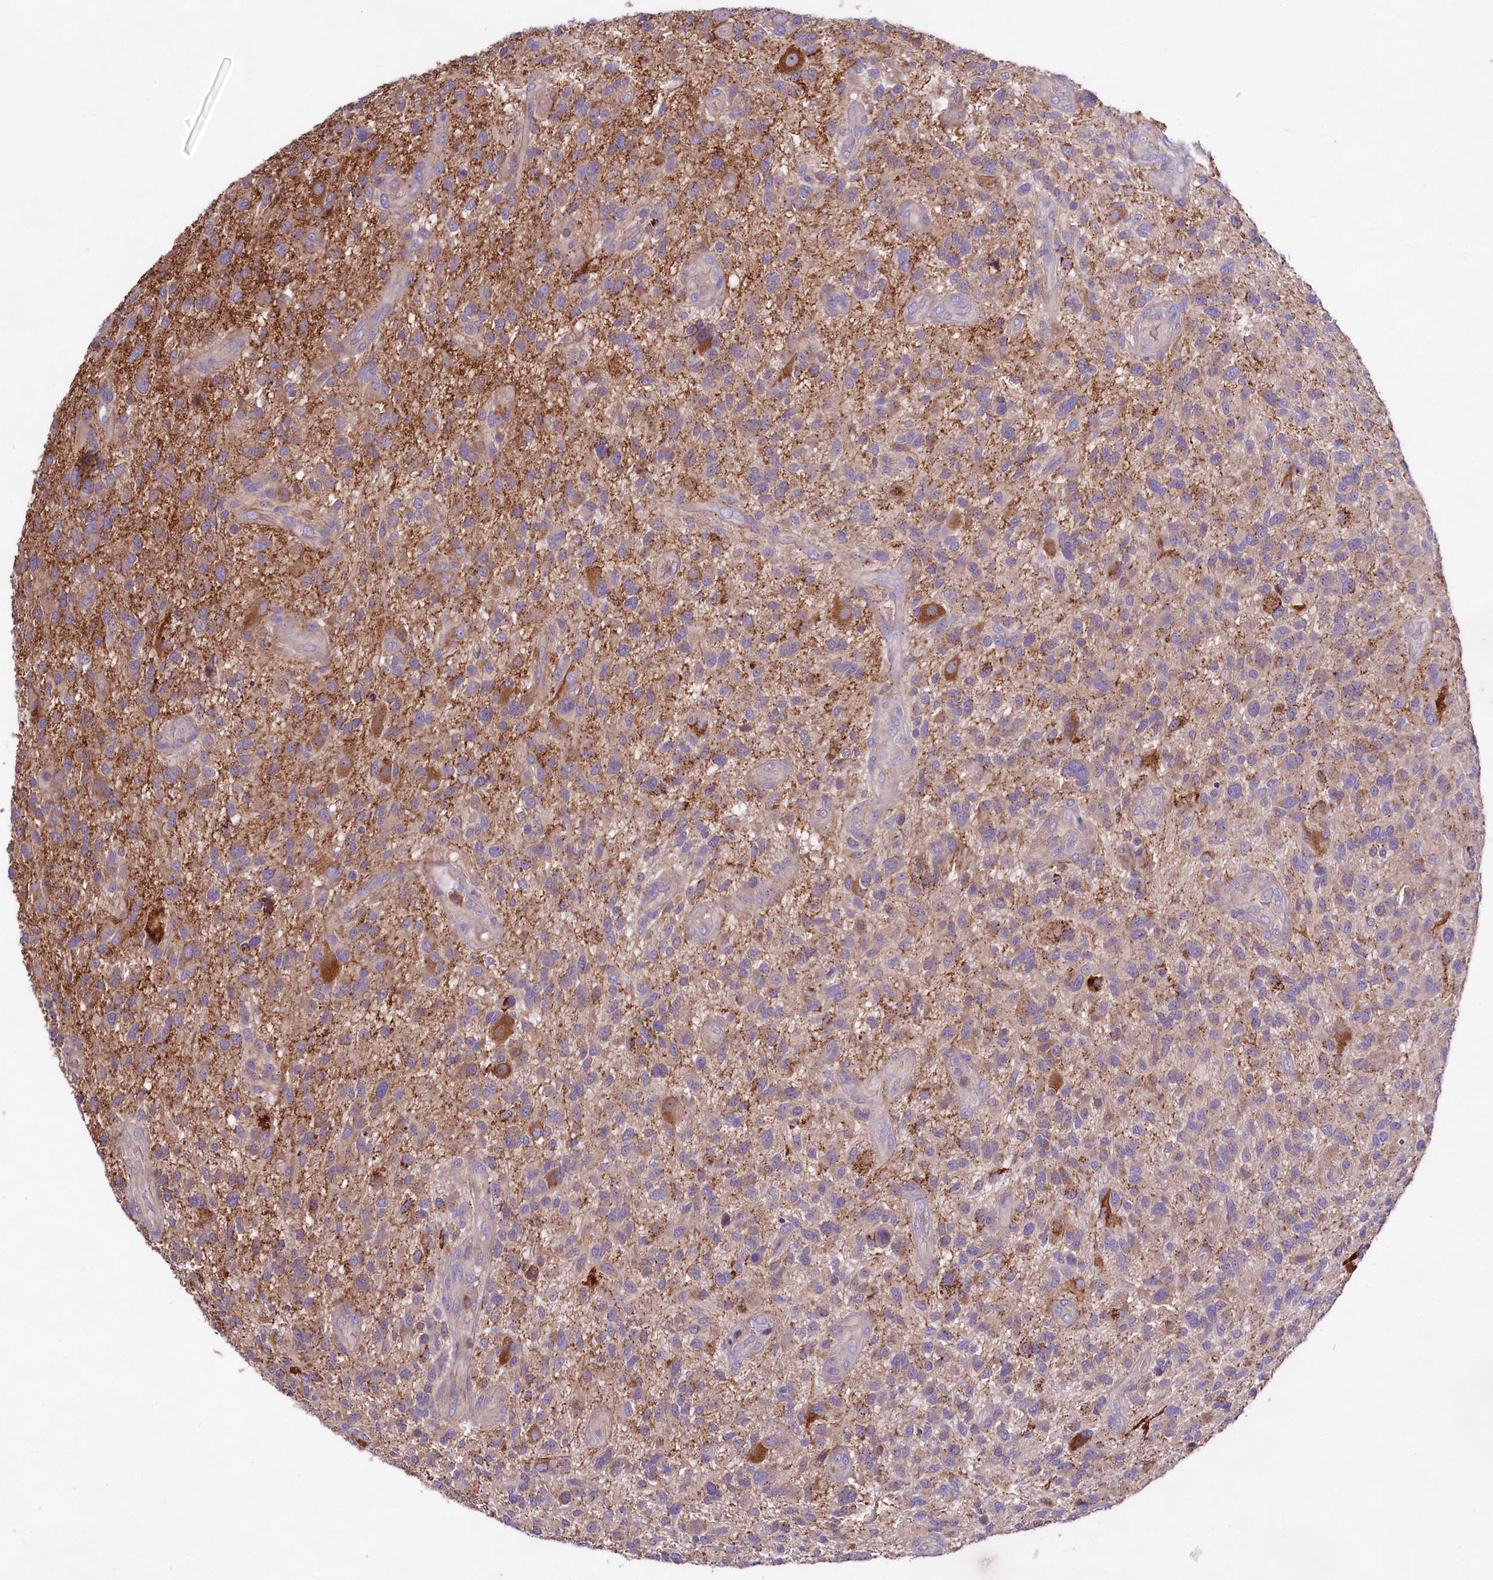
{"staining": {"intensity": "moderate", "quantity": "<25%", "location": "cytoplasmic/membranous"}, "tissue": "glioma", "cell_type": "Tumor cells", "image_type": "cancer", "snomed": [{"axis": "morphology", "description": "Glioma, malignant, High grade"}, {"axis": "topography", "description": "Brain"}], "caption": "A photomicrograph of human glioma stained for a protein shows moderate cytoplasmic/membranous brown staining in tumor cells.", "gene": "DMXL2", "patient": {"sex": "male", "age": 47}}